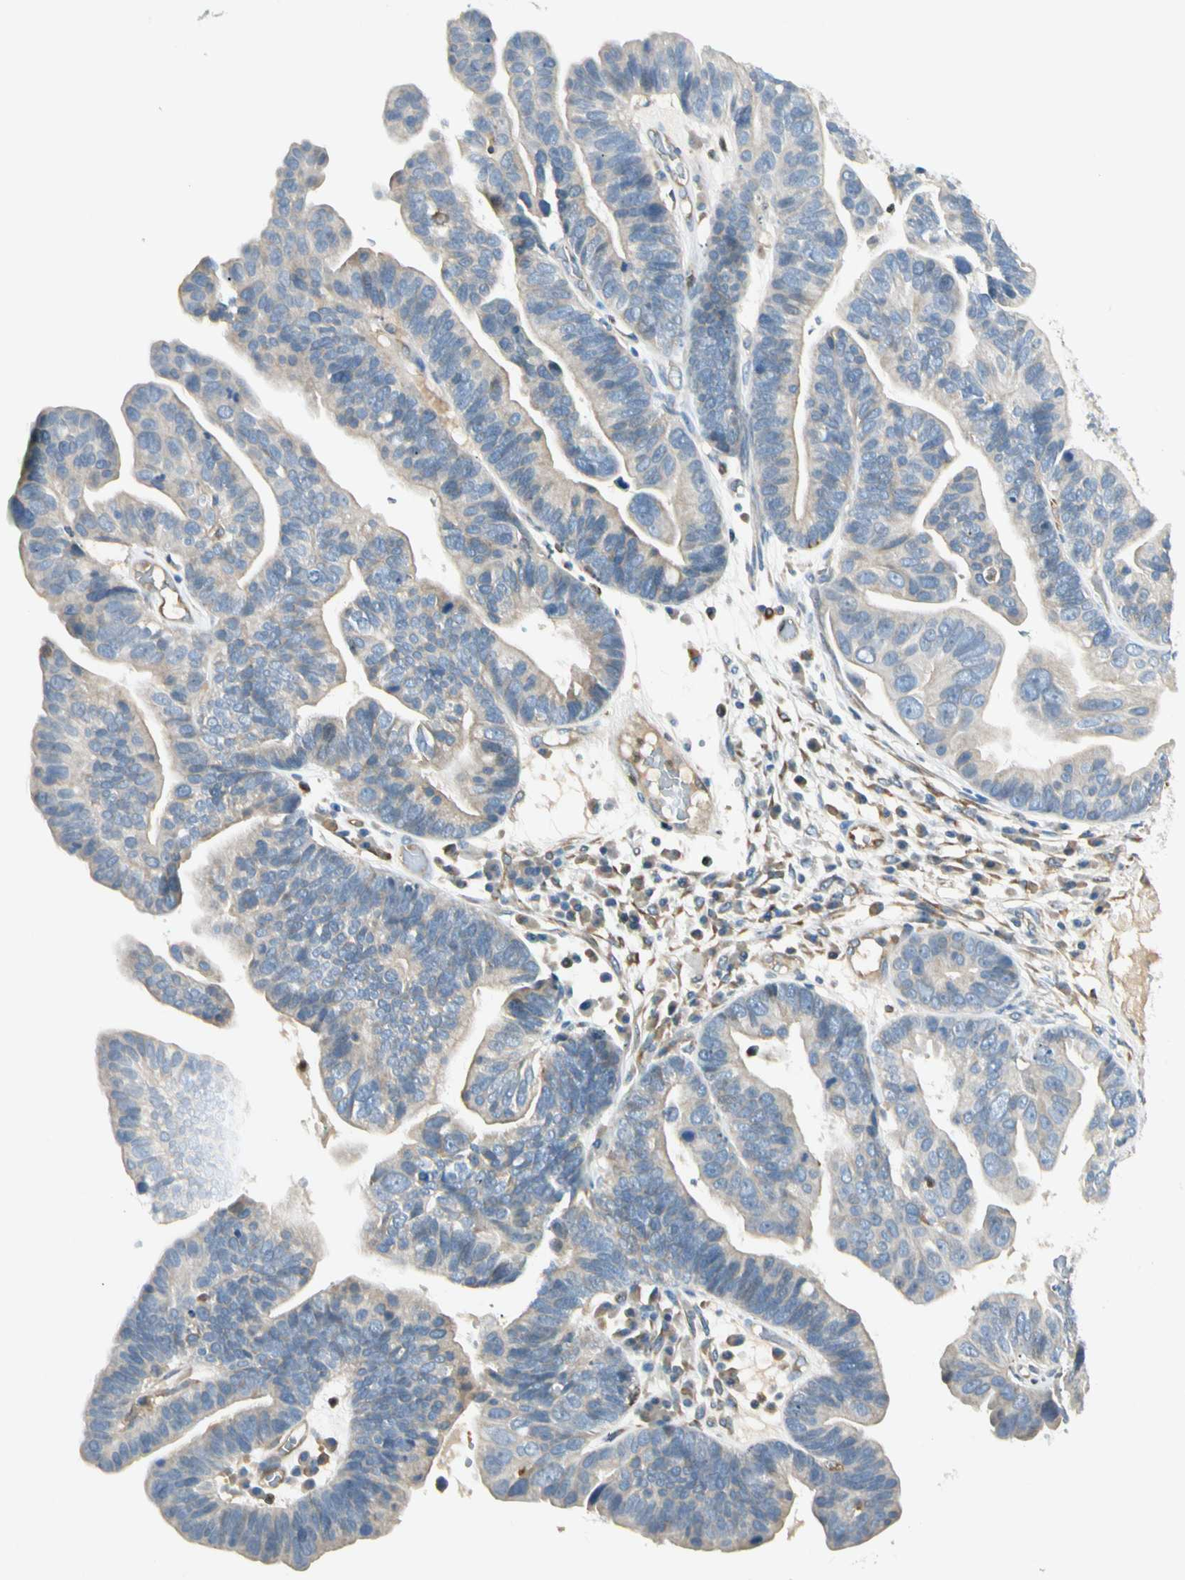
{"staining": {"intensity": "negative", "quantity": "none", "location": "none"}, "tissue": "ovarian cancer", "cell_type": "Tumor cells", "image_type": "cancer", "snomed": [{"axis": "morphology", "description": "Cystadenocarcinoma, serous, NOS"}, {"axis": "topography", "description": "Ovary"}], "caption": "Immunohistochemistry of human ovarian serous cystadenocarcinoma reveals no expression in tumor cells.", "gene": "LPCAT2", "patient": {"sex": "female", "age": 56}}